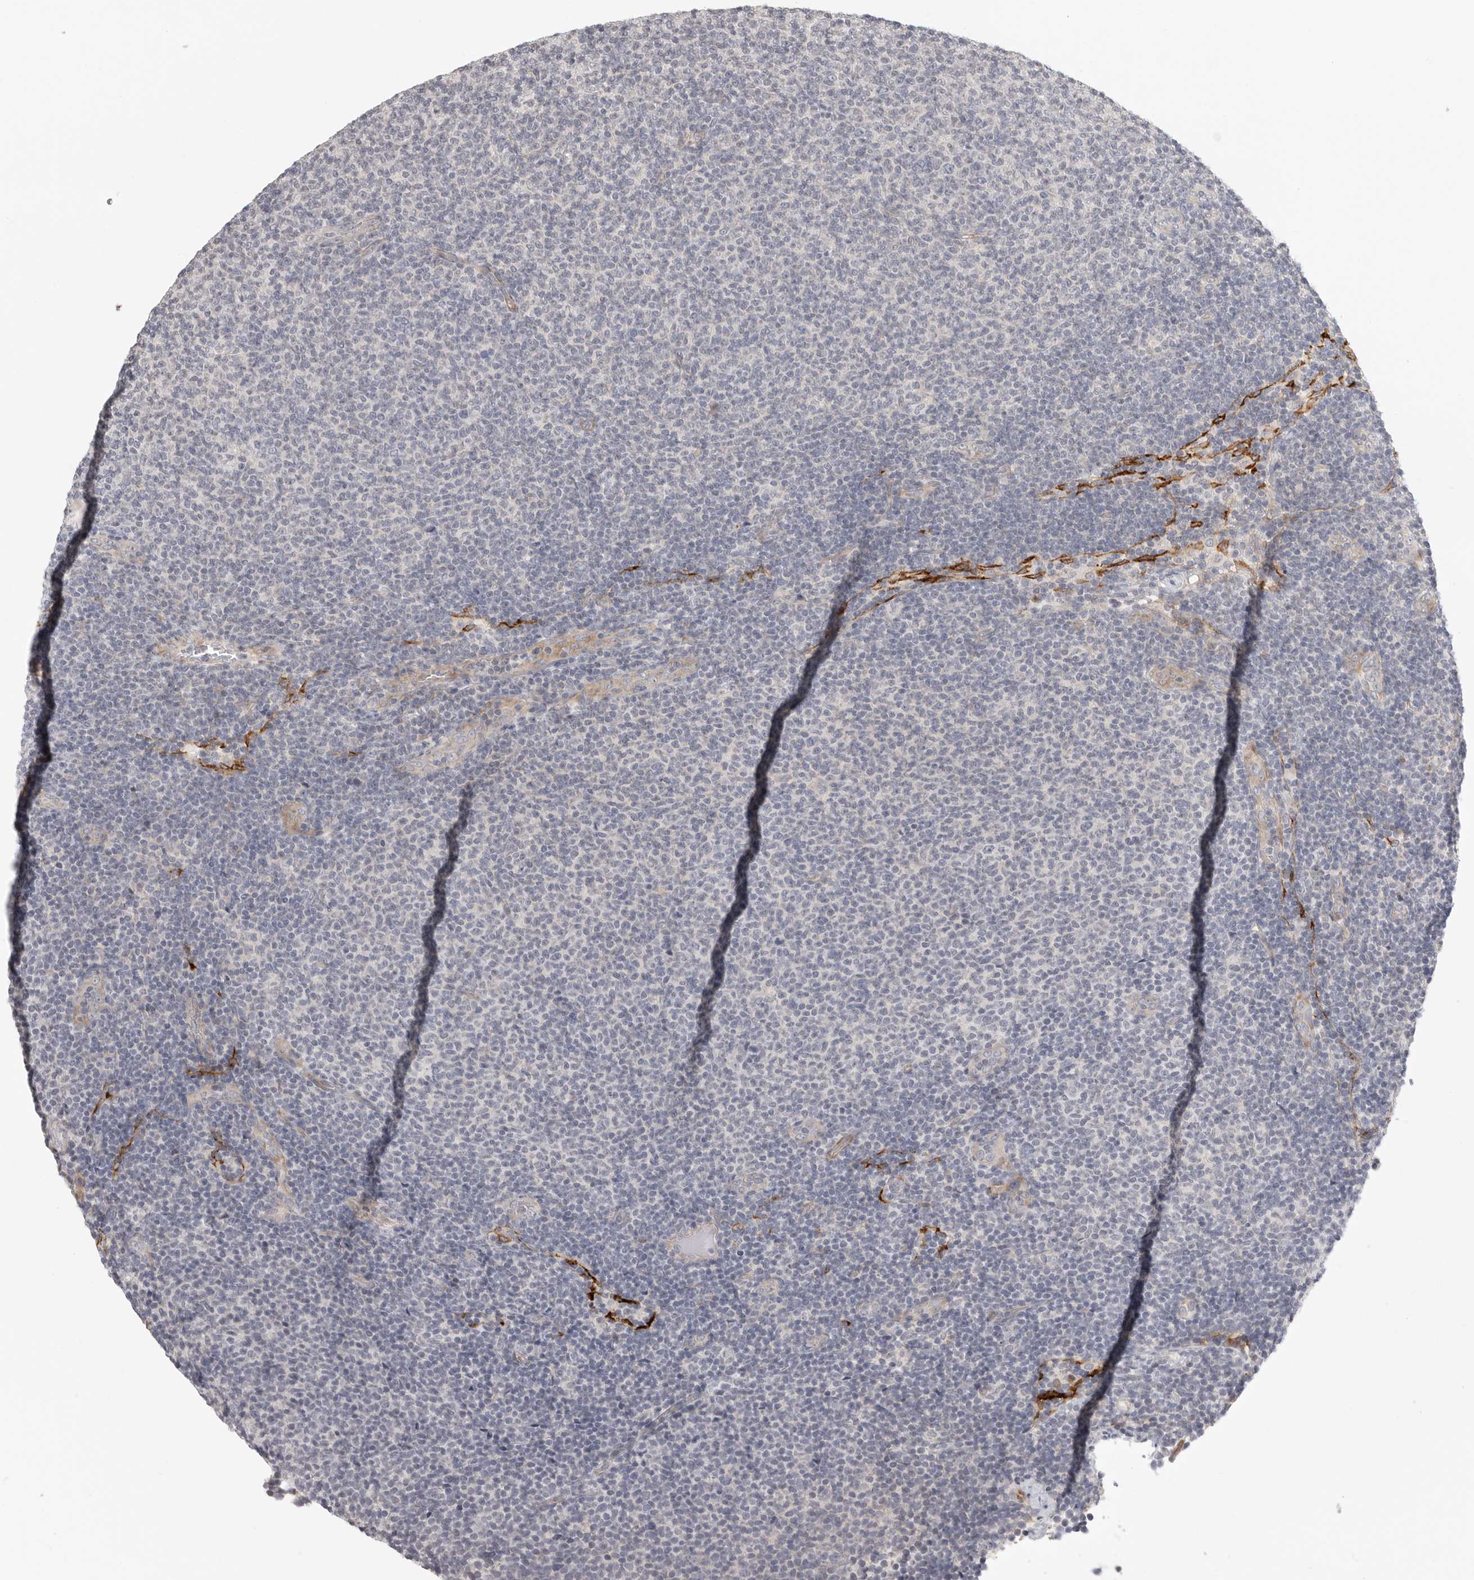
{"staining": {"intensity": "negative", "quantity": "none", "location": "none"}, "tissue": "lymphoma", "cell_type": "Tumor cells", "image_type": "cancer", "snomed": [{"axis": "morphology", "description": "Malignant lymphoma, non-Hodgkin's type, Low grade"}, {"axis": "topography", "description": "Lymph node"}], "caption": "Photomicrograph shows no significant protein expression in tumor cells of lymphoma. (Stains: DAB (3,3'-diaminobenzidine) IHC with hematoxylin counter stain, Microscopy: brightfield microscopy at high magnification).", "gene": "STAB2", "patient": {"sex": "male", "age": 66}}